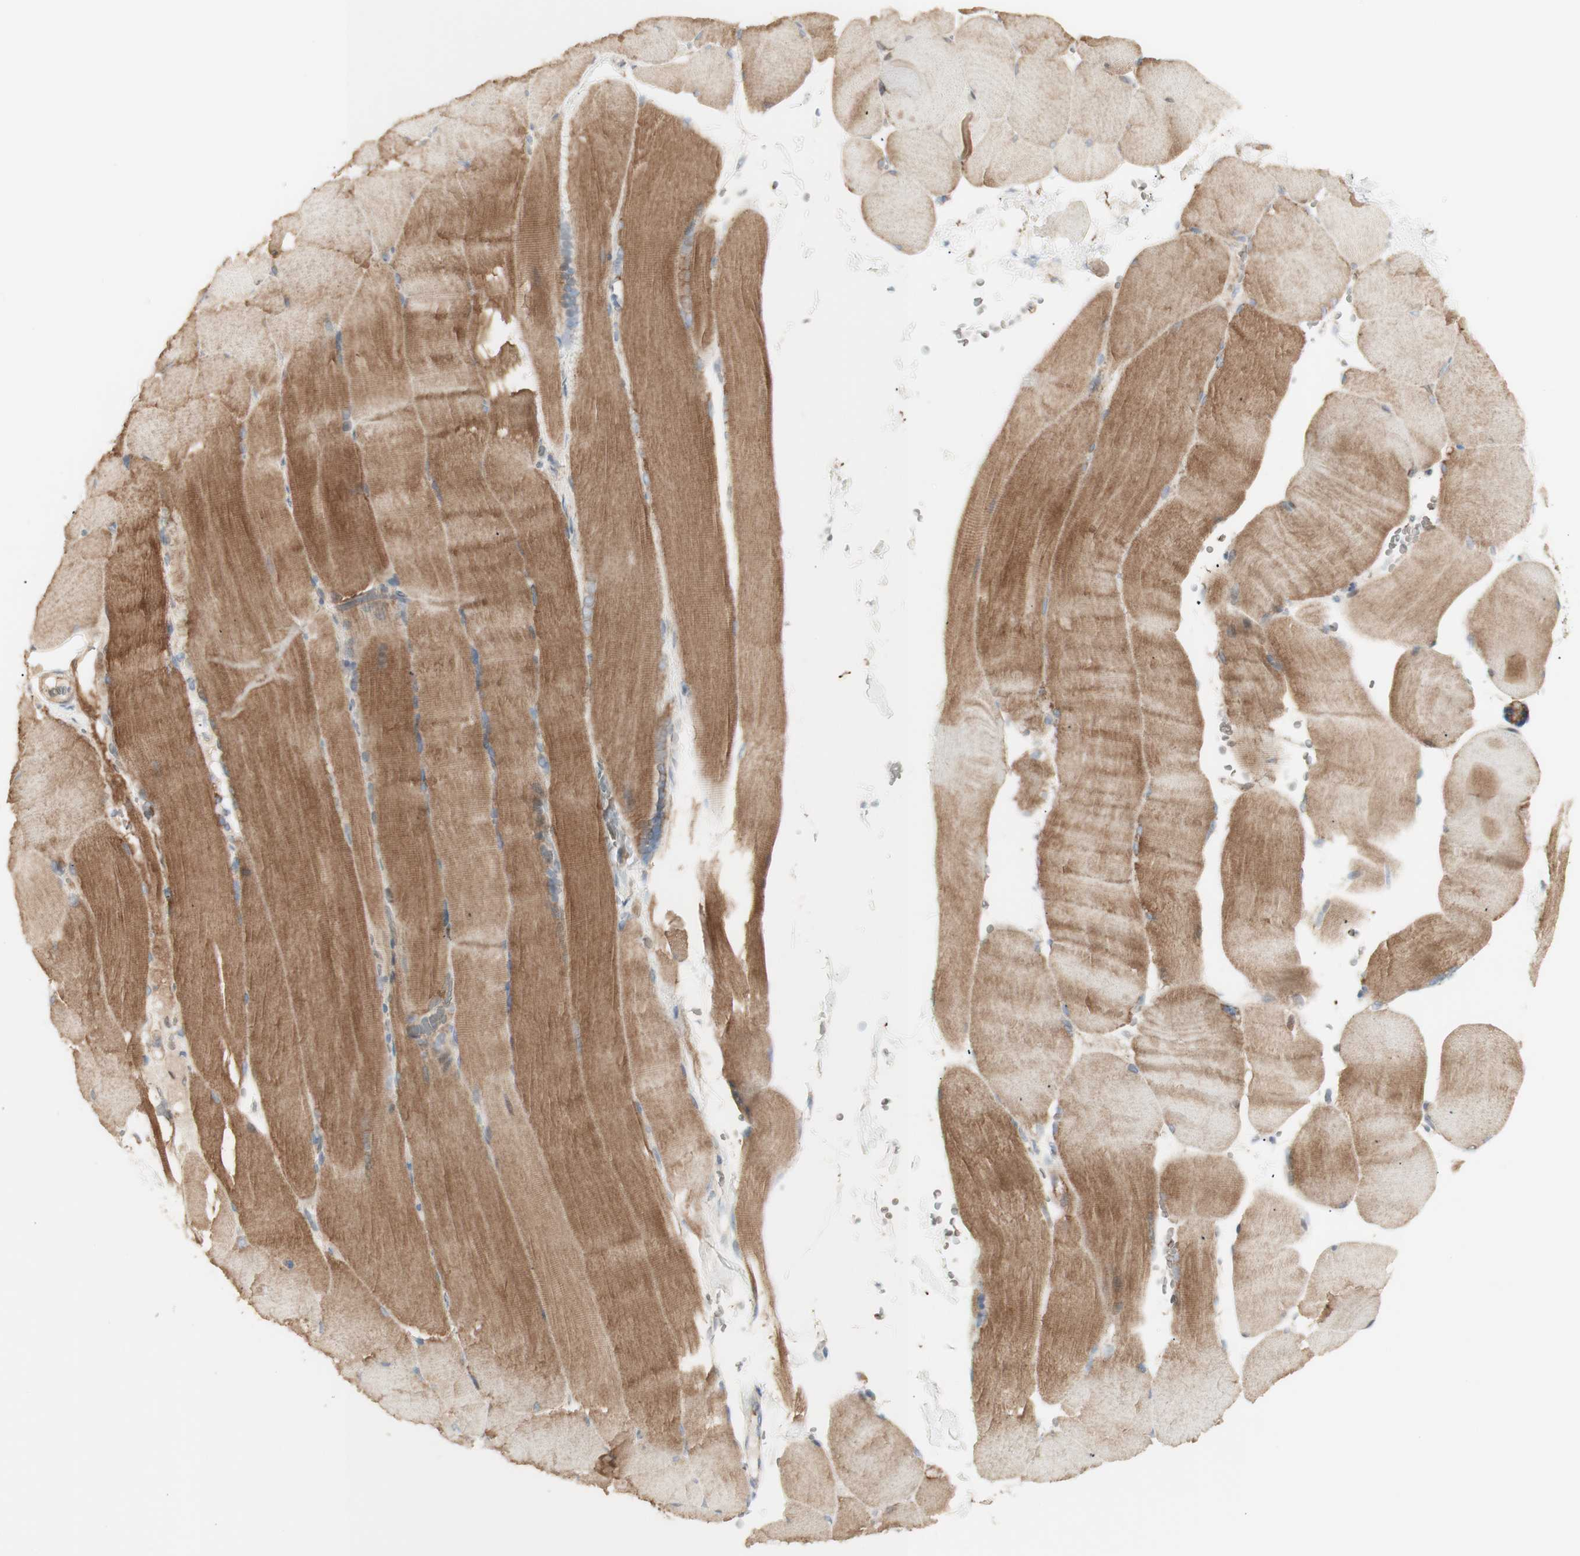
{"staining": {"intensity": "moderate", "quantity": ">75%", "location": "cytoplasmic/membranous"}, "tissue": "skeletal muscle", "cell_type": "Myocytes", "image_type": "normal", "snomed": [{"axis": "morphology", "description": "Normal tissue, NOS"}, {"axis": "topography", "description": "Skin"}, {"axis": "topography", "description": "Skeletal muscle"}], "caption": "This photomicrograph demonstrates immunohistochemistry staining of benign human skeletal muscle, with medium moderate cytoplasmic/membranous staining in about >75% of myocytes.", "gene": "LETM1", "patient": {"sex": "male", "age": 83}}